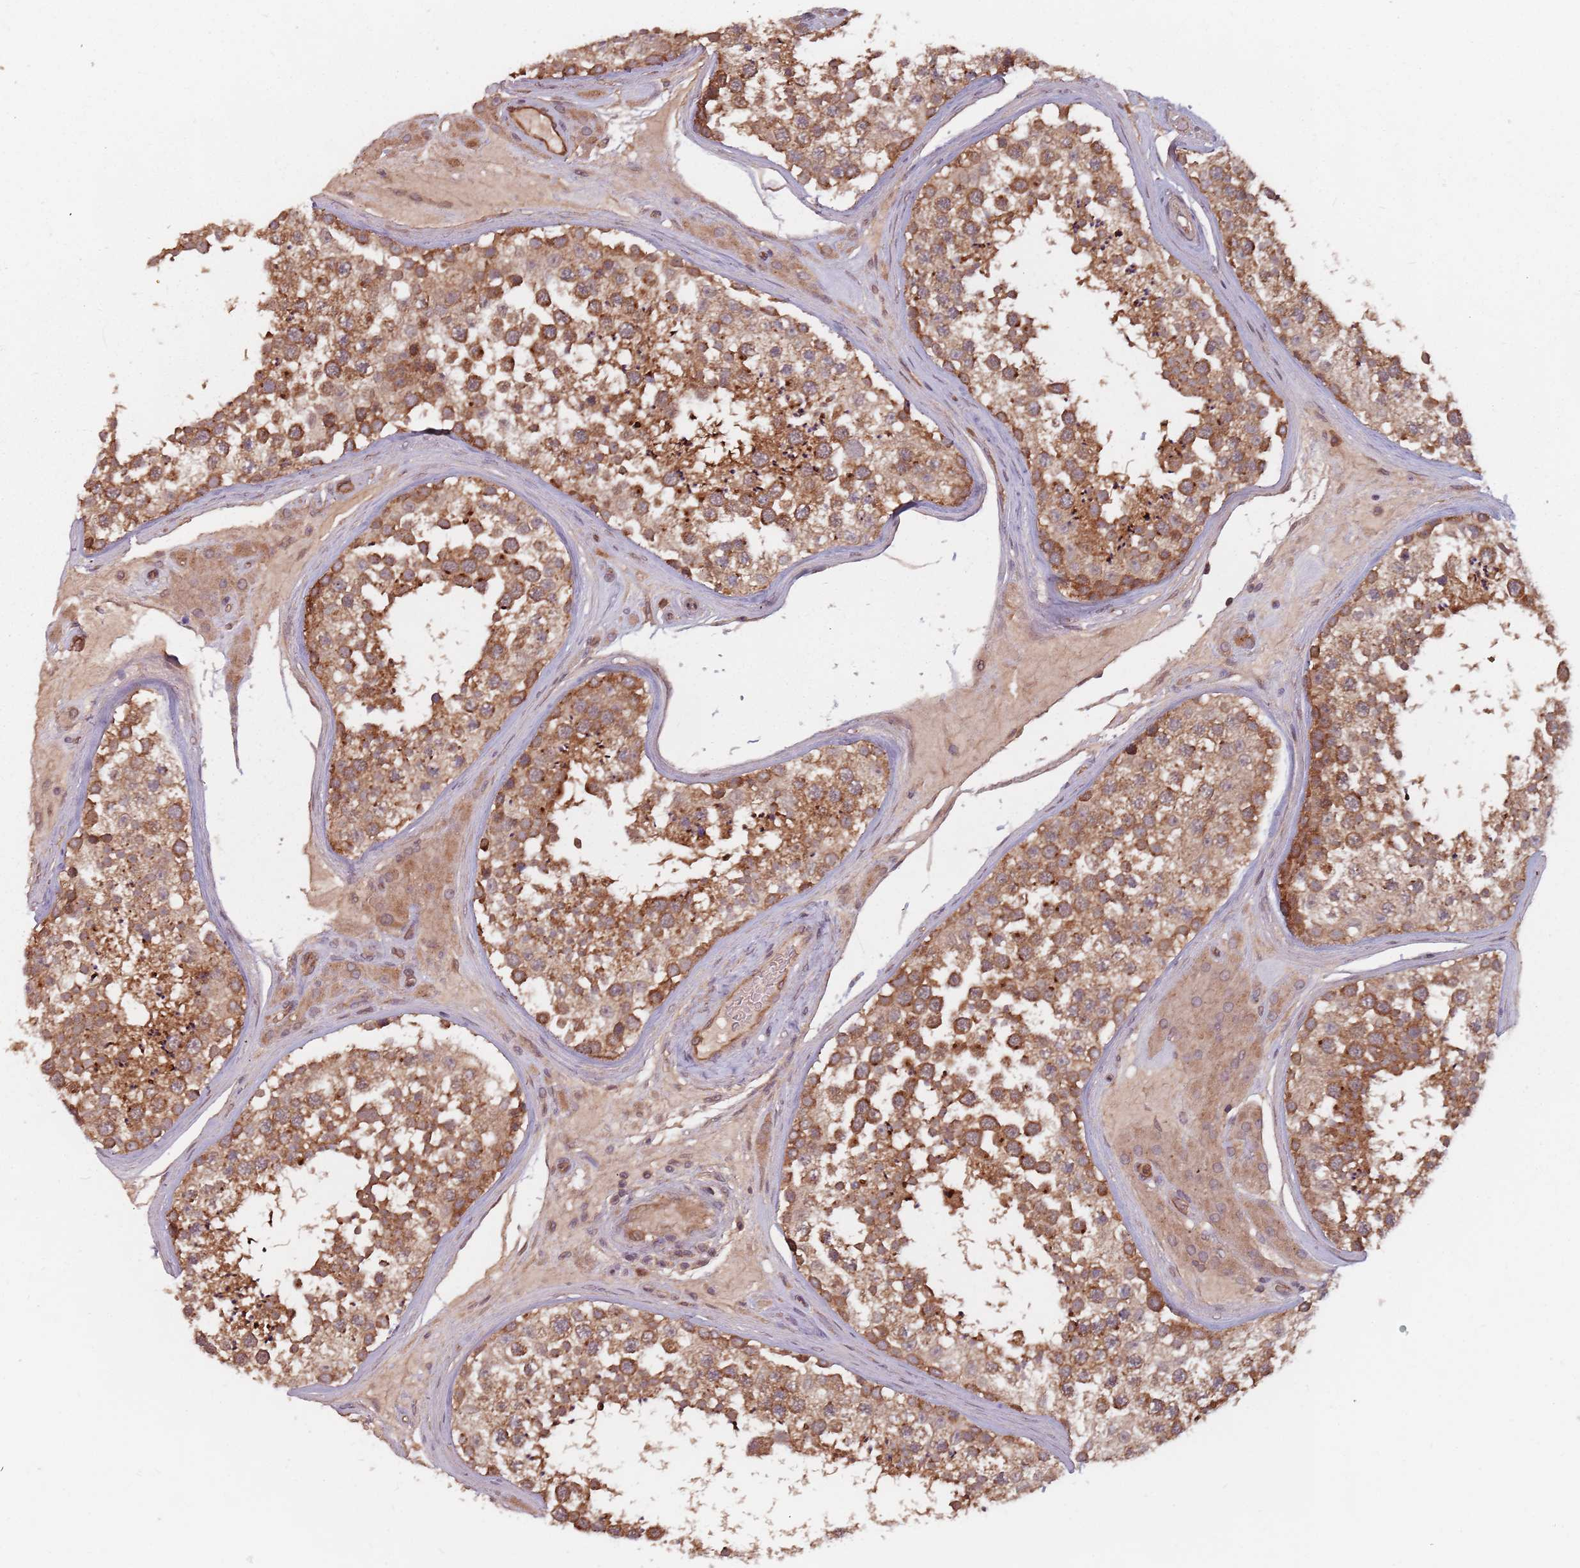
{"staining": {"intensity": "strong", "quantity": ">75%", "location": "cytoplasmic/membranous"}, "tissue": "testis", "cell_type": "Cells in seminiferous ducts", "image_type": "normal", "snomed": [{"axis": "morphology", "description": "Normal tissue, NOS"}, {"axis": "topography", "description": "Testis"}], "caption": "Brown immunohistochemical staining in unremarkable human testis shows strong cytoplasmic/membranous positivity in about >75% of cells in seminiferous ducts.", "gene": "C3orf14", "patient": {"sex": "male", "age": 46}}